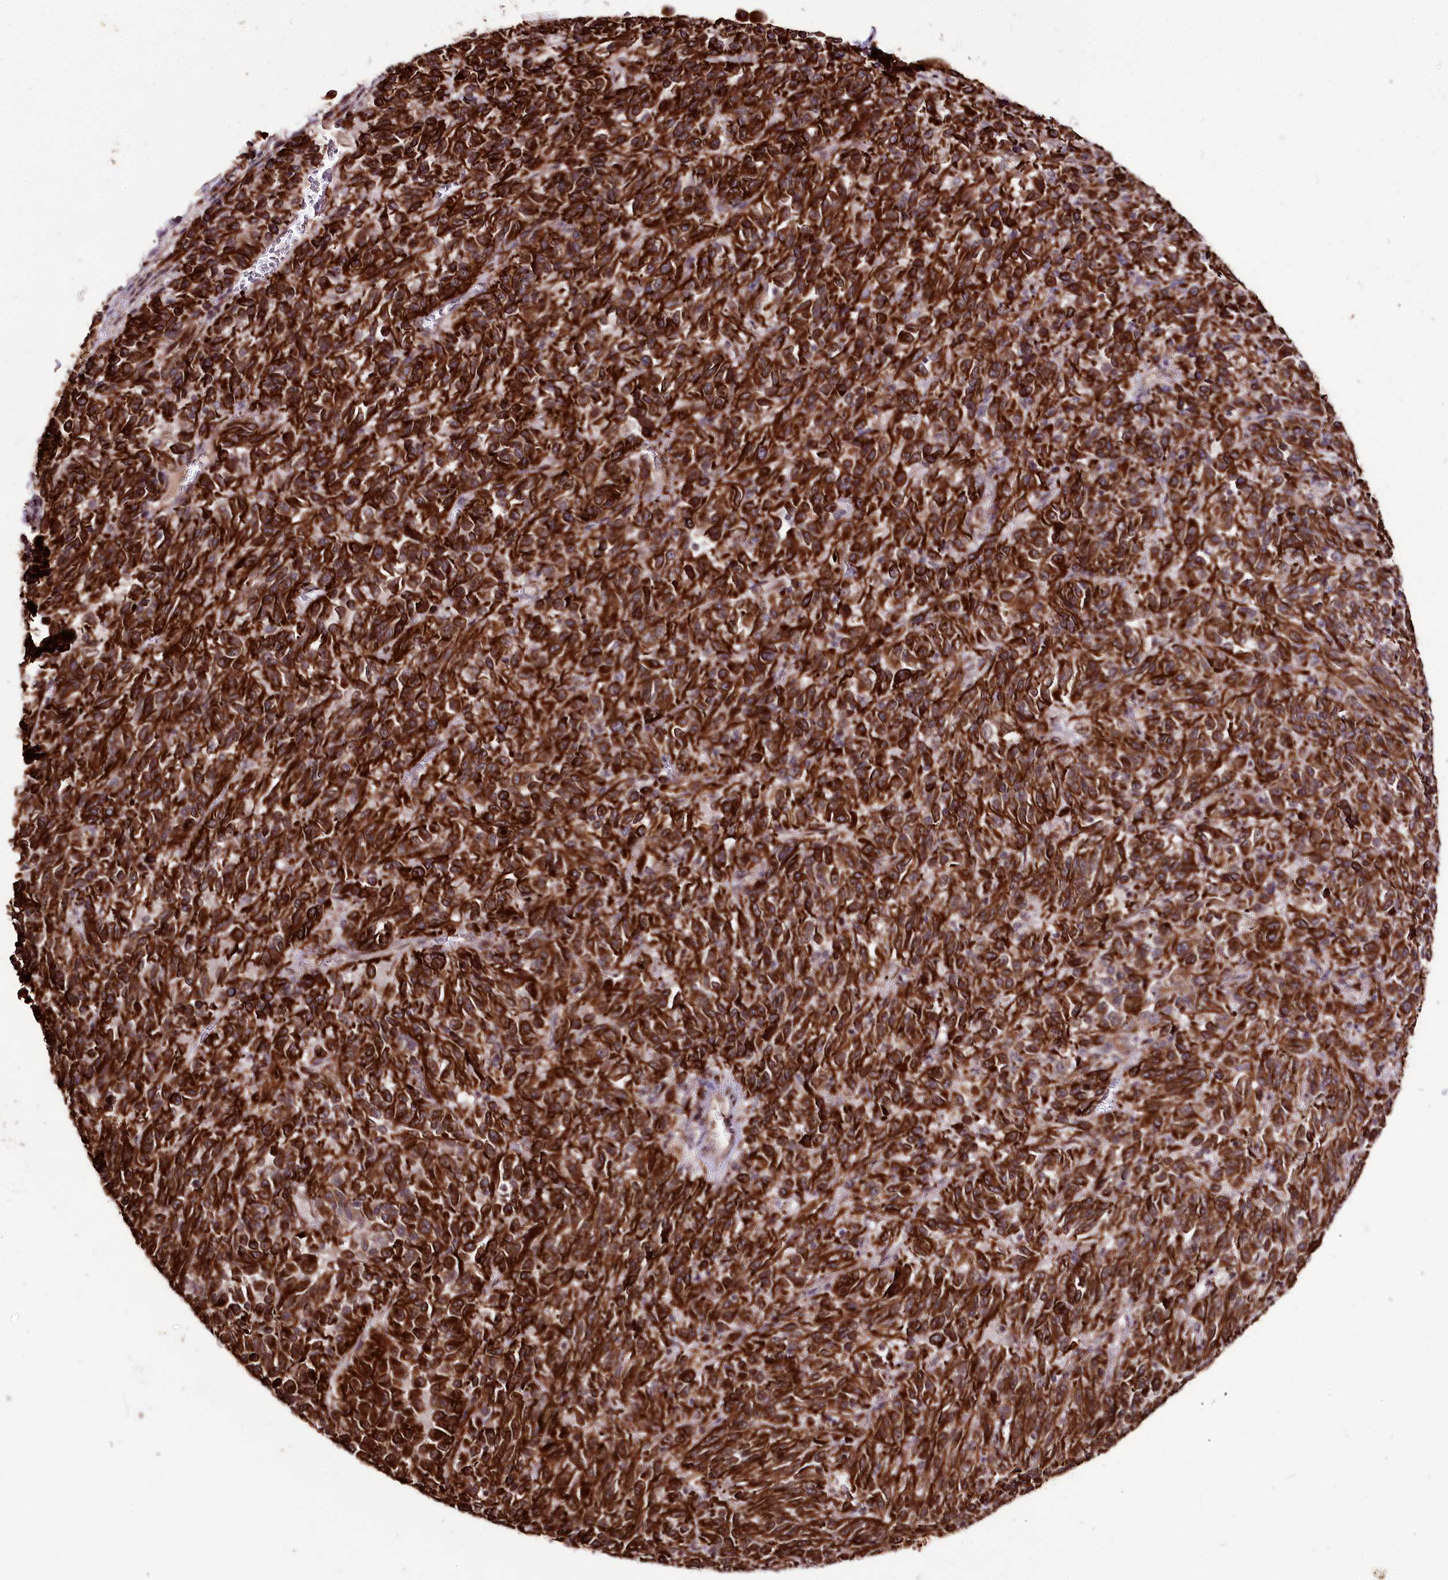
{"staining": {"intensity": "strong", "quantity": ">75%", "location": "cytoplasmic/membranous"}, "tissue": "melanoma", "cell_type": "Tumor cells", "image_type": "cancer", "snomed": [{"axis": "morphology", "description": "Malignant melanoma, Metastatic site"}, {"axis": "topography", "description": "Lung"}], "caption": "IHC (DAB (3,3'-diaminobenzidine)) staining of human melanoma exhibits strong cytoplasmic/membranous protein staining in about >75% of tumor cells.", "gene": "DMP1", "patient": {"sex": "male", "age": 64}}